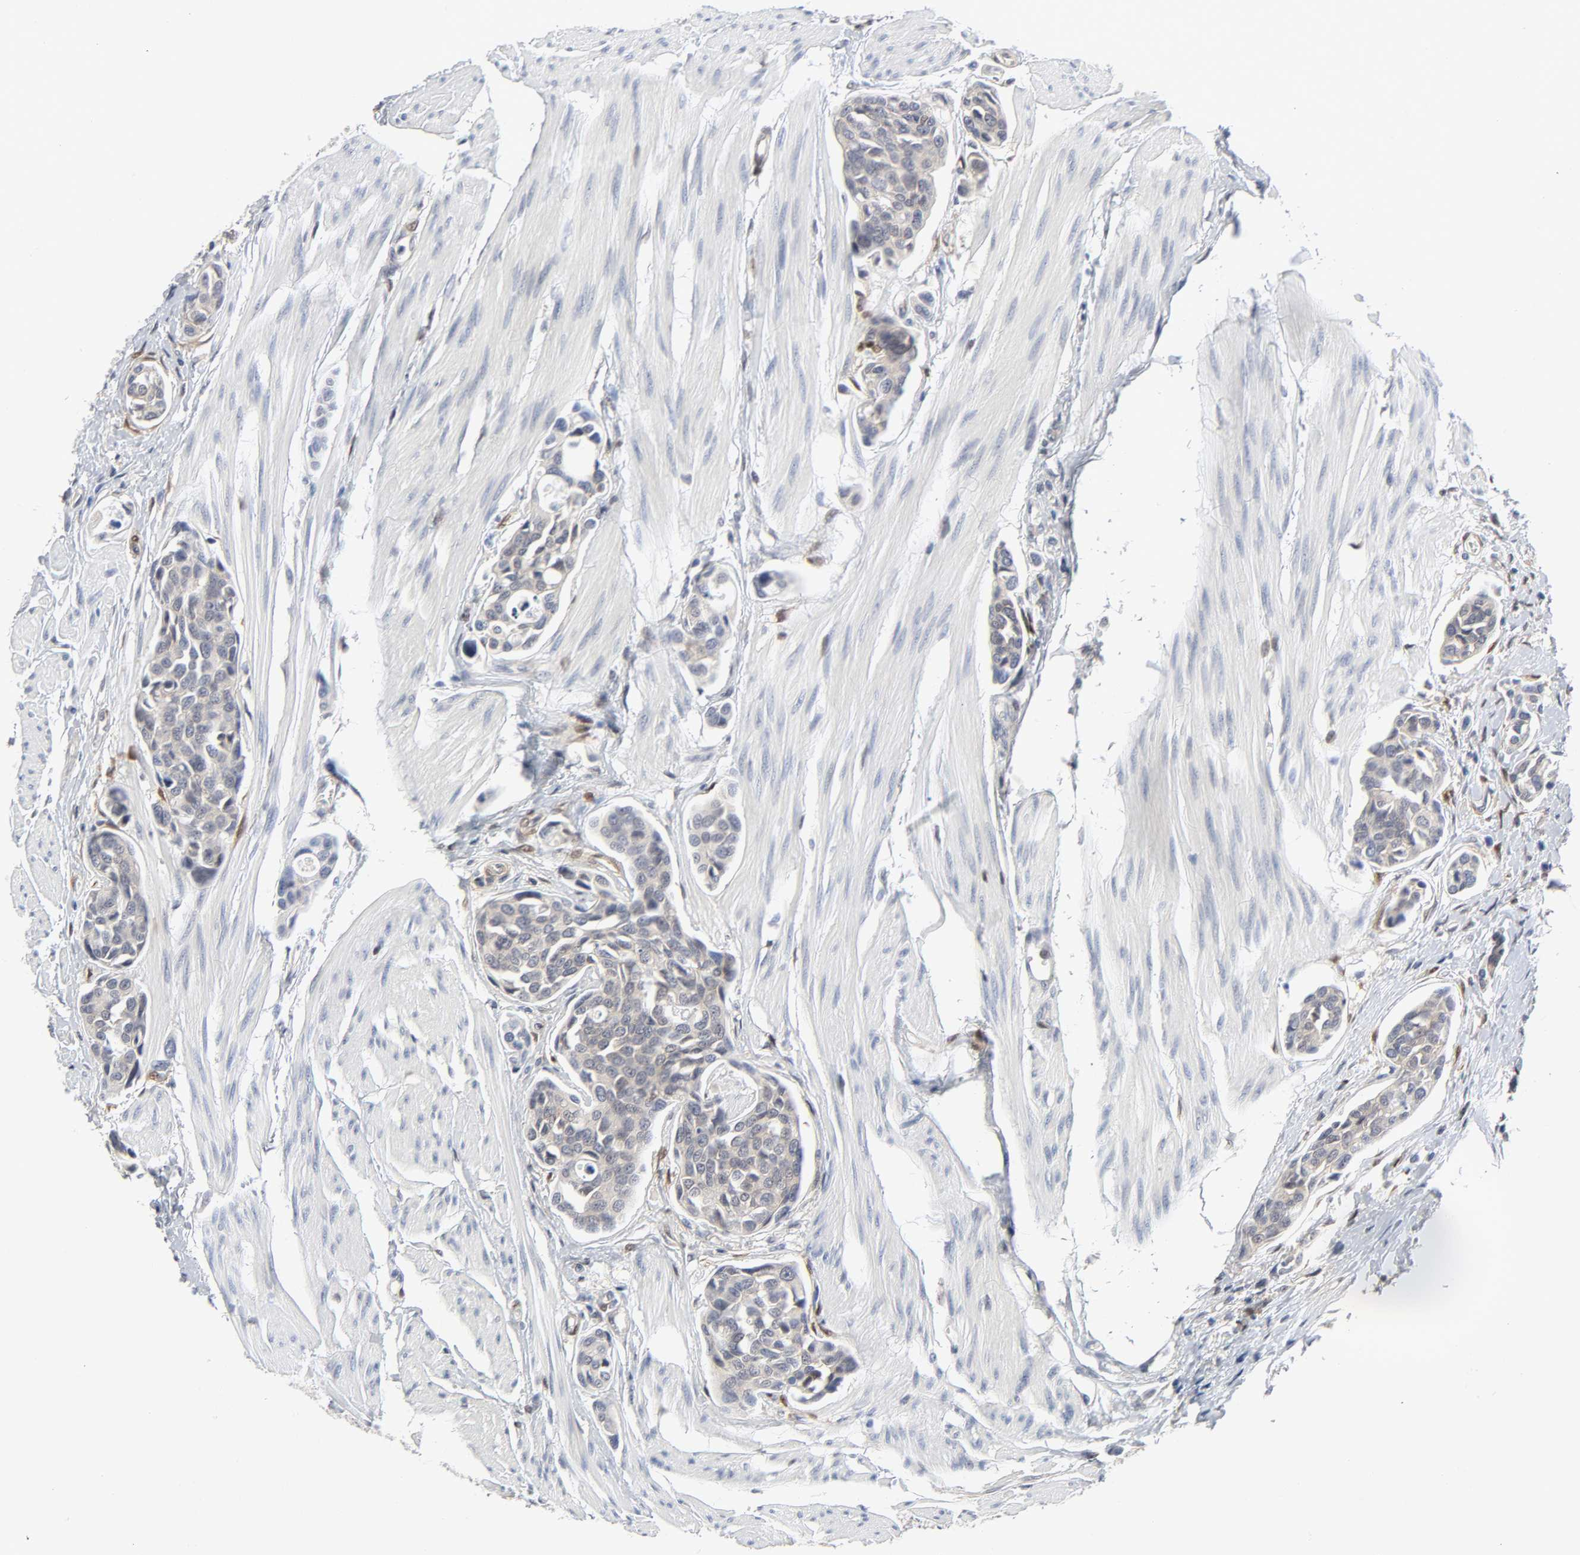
{"staining": {"intensity": "negative", "quantity": "none", "location": "none"}, "tissue": "urothelial cancer", "cell_type": "Tumor cells", "image_type": "cancer", "snomed": [{"axis": "morphology", "description": "Urothelial carcinoma, High grade"}, {"axis": "topography", "description": "Urinary bladder"}], "caption": "Micrograph shows no significant protein staining in tumor cells of high-grade urothelial carcinoma.", "gene": "PTEN", "patient": {"sex": "male", "age": 78}}